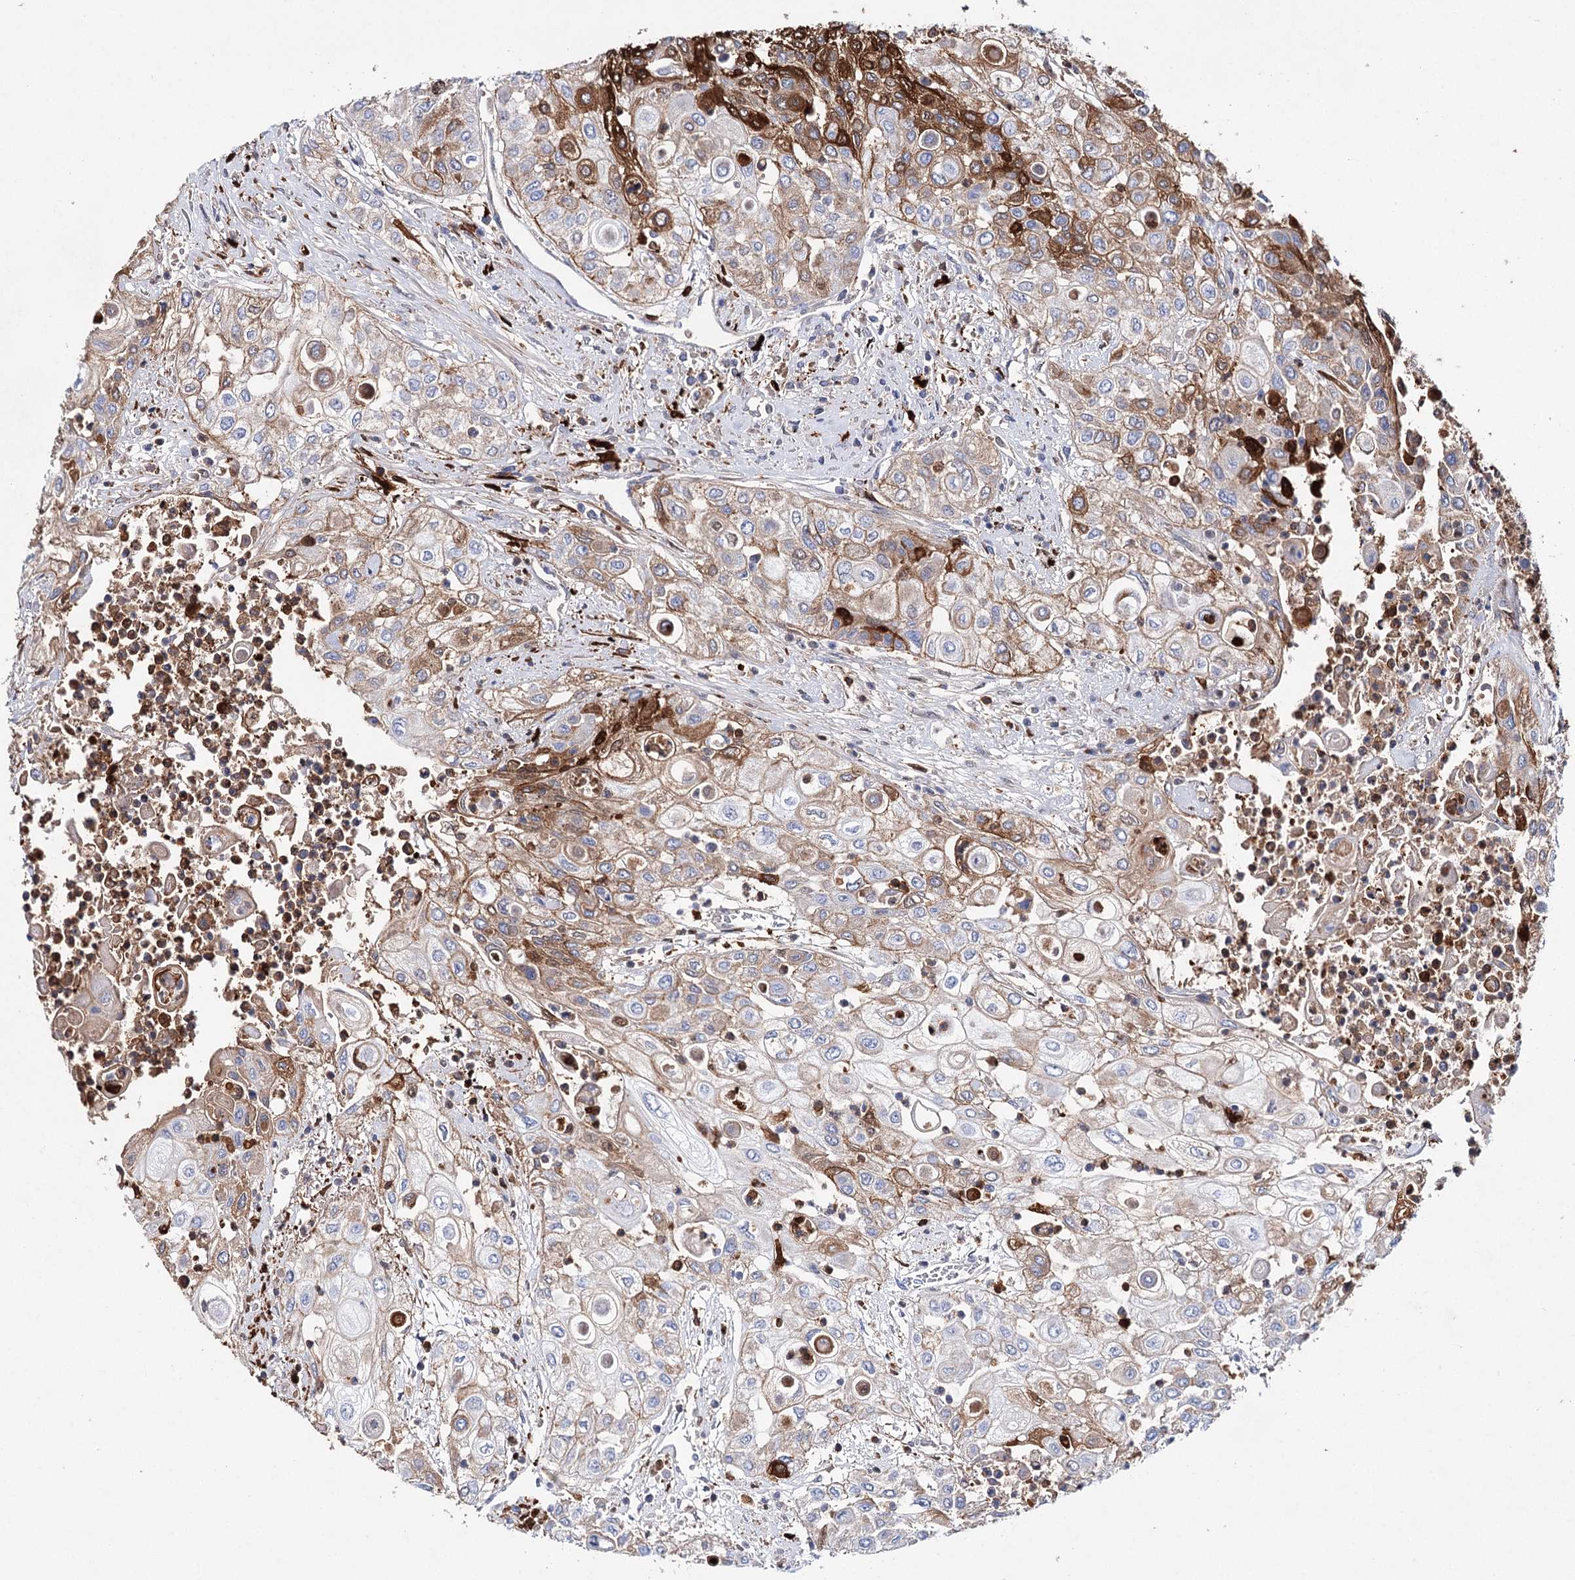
{"staining": {"intensity": "moderate", "quantity": "25%-75%", "location": "cytoplasmic/membranous"}, "tissue": "urothelial cancer", "cell_type": "Tumor cells", "image_type": "cancer", "snomed": [{"axis": "morphology", "description": "Urothelial carcinoma, High grade"}, {"axis": "topography", "description": "Urinary bladder"}], "caption": "Protein staining of urothelial cancer tissue shows moderate cytoplasmic/membranous staining in about 25%-75% of tumor cells. (brown staining indicates protein expression, while blue staining denotes nuclei).", "gene": "CFAP46", "patient": {"sex": "female", "age": 79}}